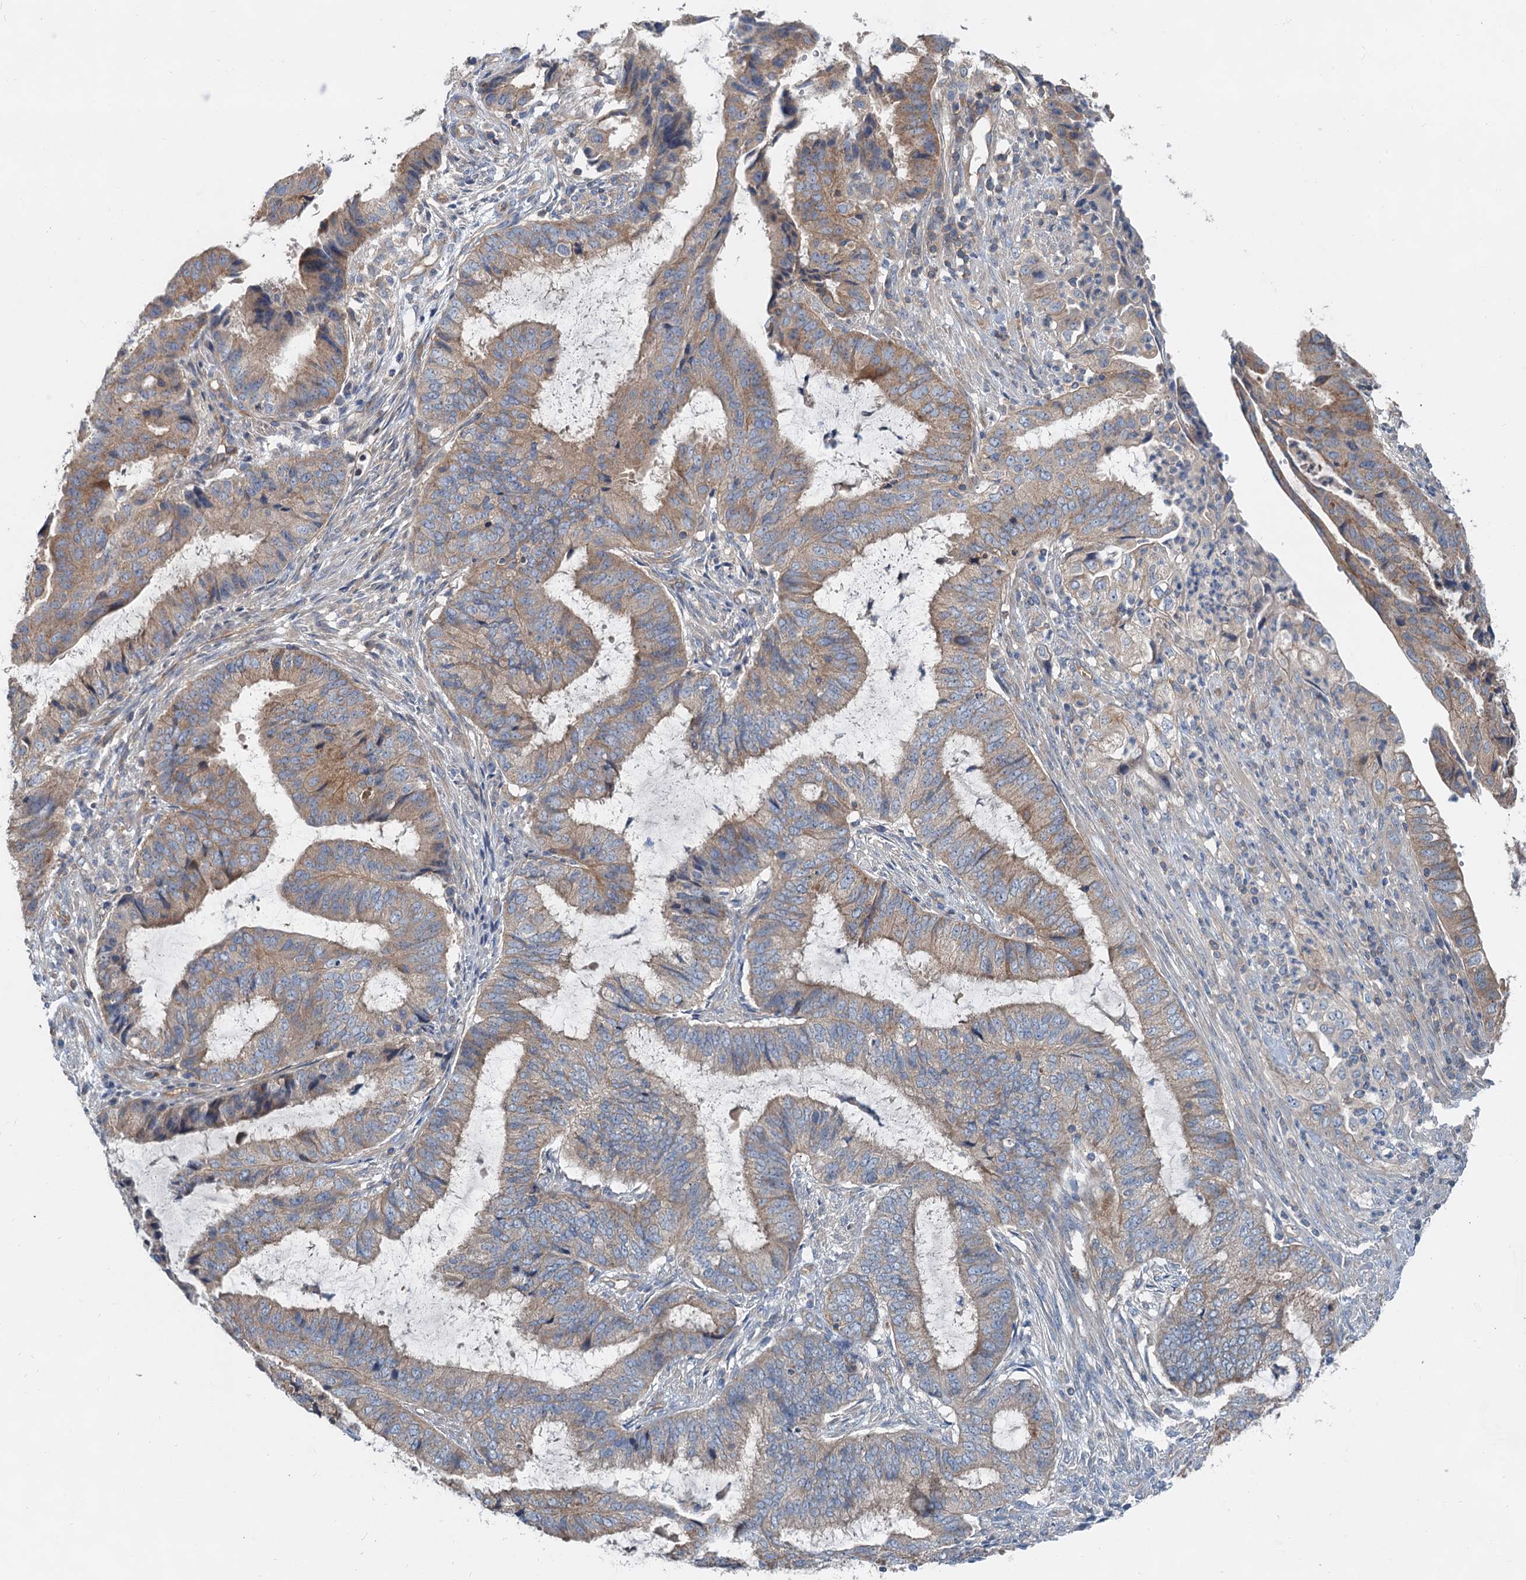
{"staining": {"intensity": "weak", "quantity": "25%-75%", "location": "cytoplasmic/membranous"}, "tissue": "endometrial cancer", "cell_type": "Tumor cells", "image_type": "cancer", "snomed": [{"axis": "morphology", "description": "Adenocarcinoma, NOS"}, {"axis": "topography", "description": "Endometrium"}], "caption": "The immunohistochemical stain highlights weak cytoplasmic/membranous staining in tumor cells of adenocarcinoma (endometrial) tissue.", "gene": "ANKRD26", "patient": {"sex": "female", "age": 51}}